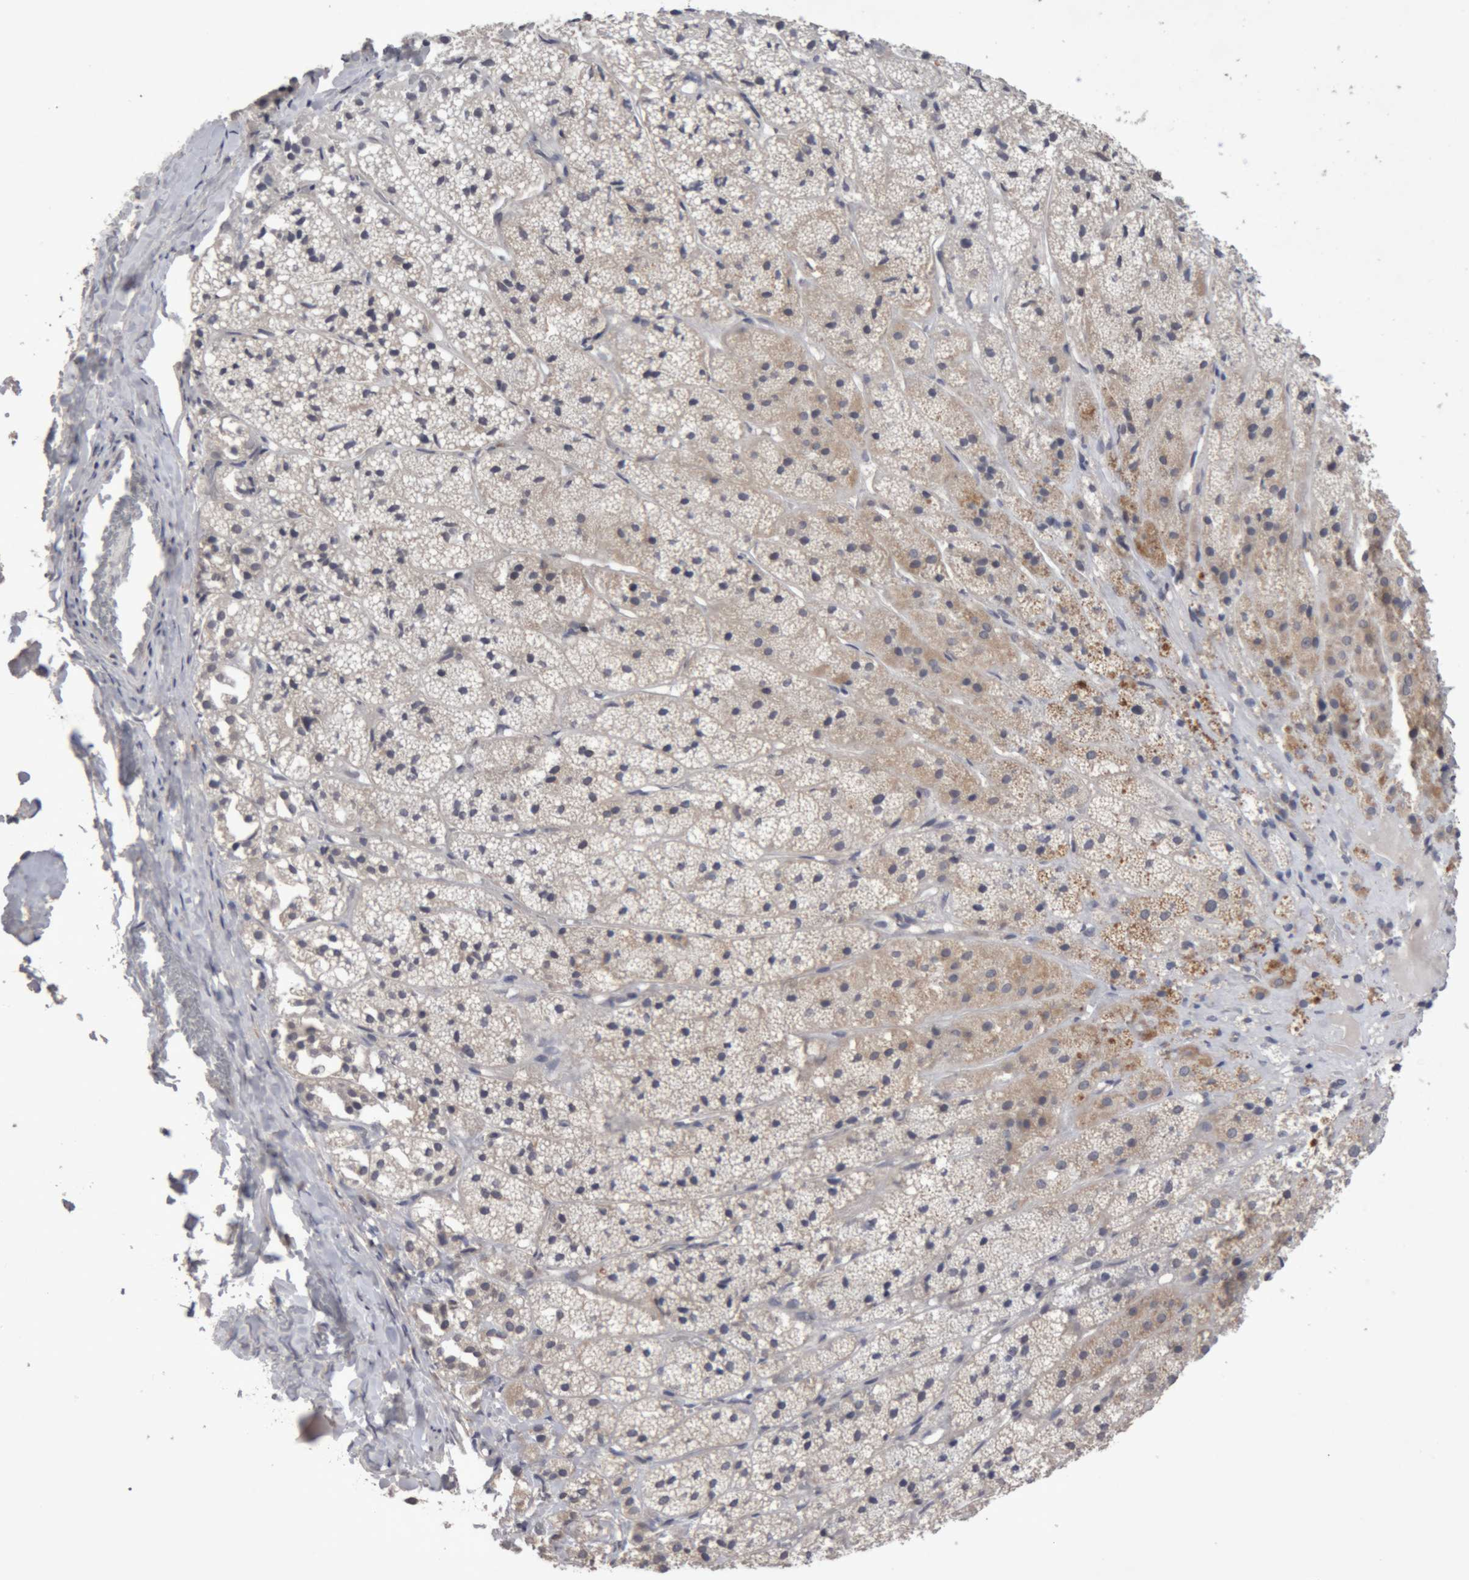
{"staining": {"intensity": "moderate", "quantity": "25%-75%", "location": "cytoplasmic/membranous"}, "tissue": "adrenal gland", "cell_type": "Glandular cells", "image_type": "normal", "snomed": [{"axis": "morphology", "description": "Normal tissue, NOS"}, {"axis": "topography", "description": "Adrenal gland"}], "caption": "Immunohistochemical staining of unremarkable human adrenal gland exhibits medium levels of moderate cytoplasmic/membranous expression in approximately 25%-75% of glandular cells. The protein of interest is shown in brown color, while the nuclei are stained blue.", "gene": "NFATC2", "patient": {"sex": "female", "age": 44}}